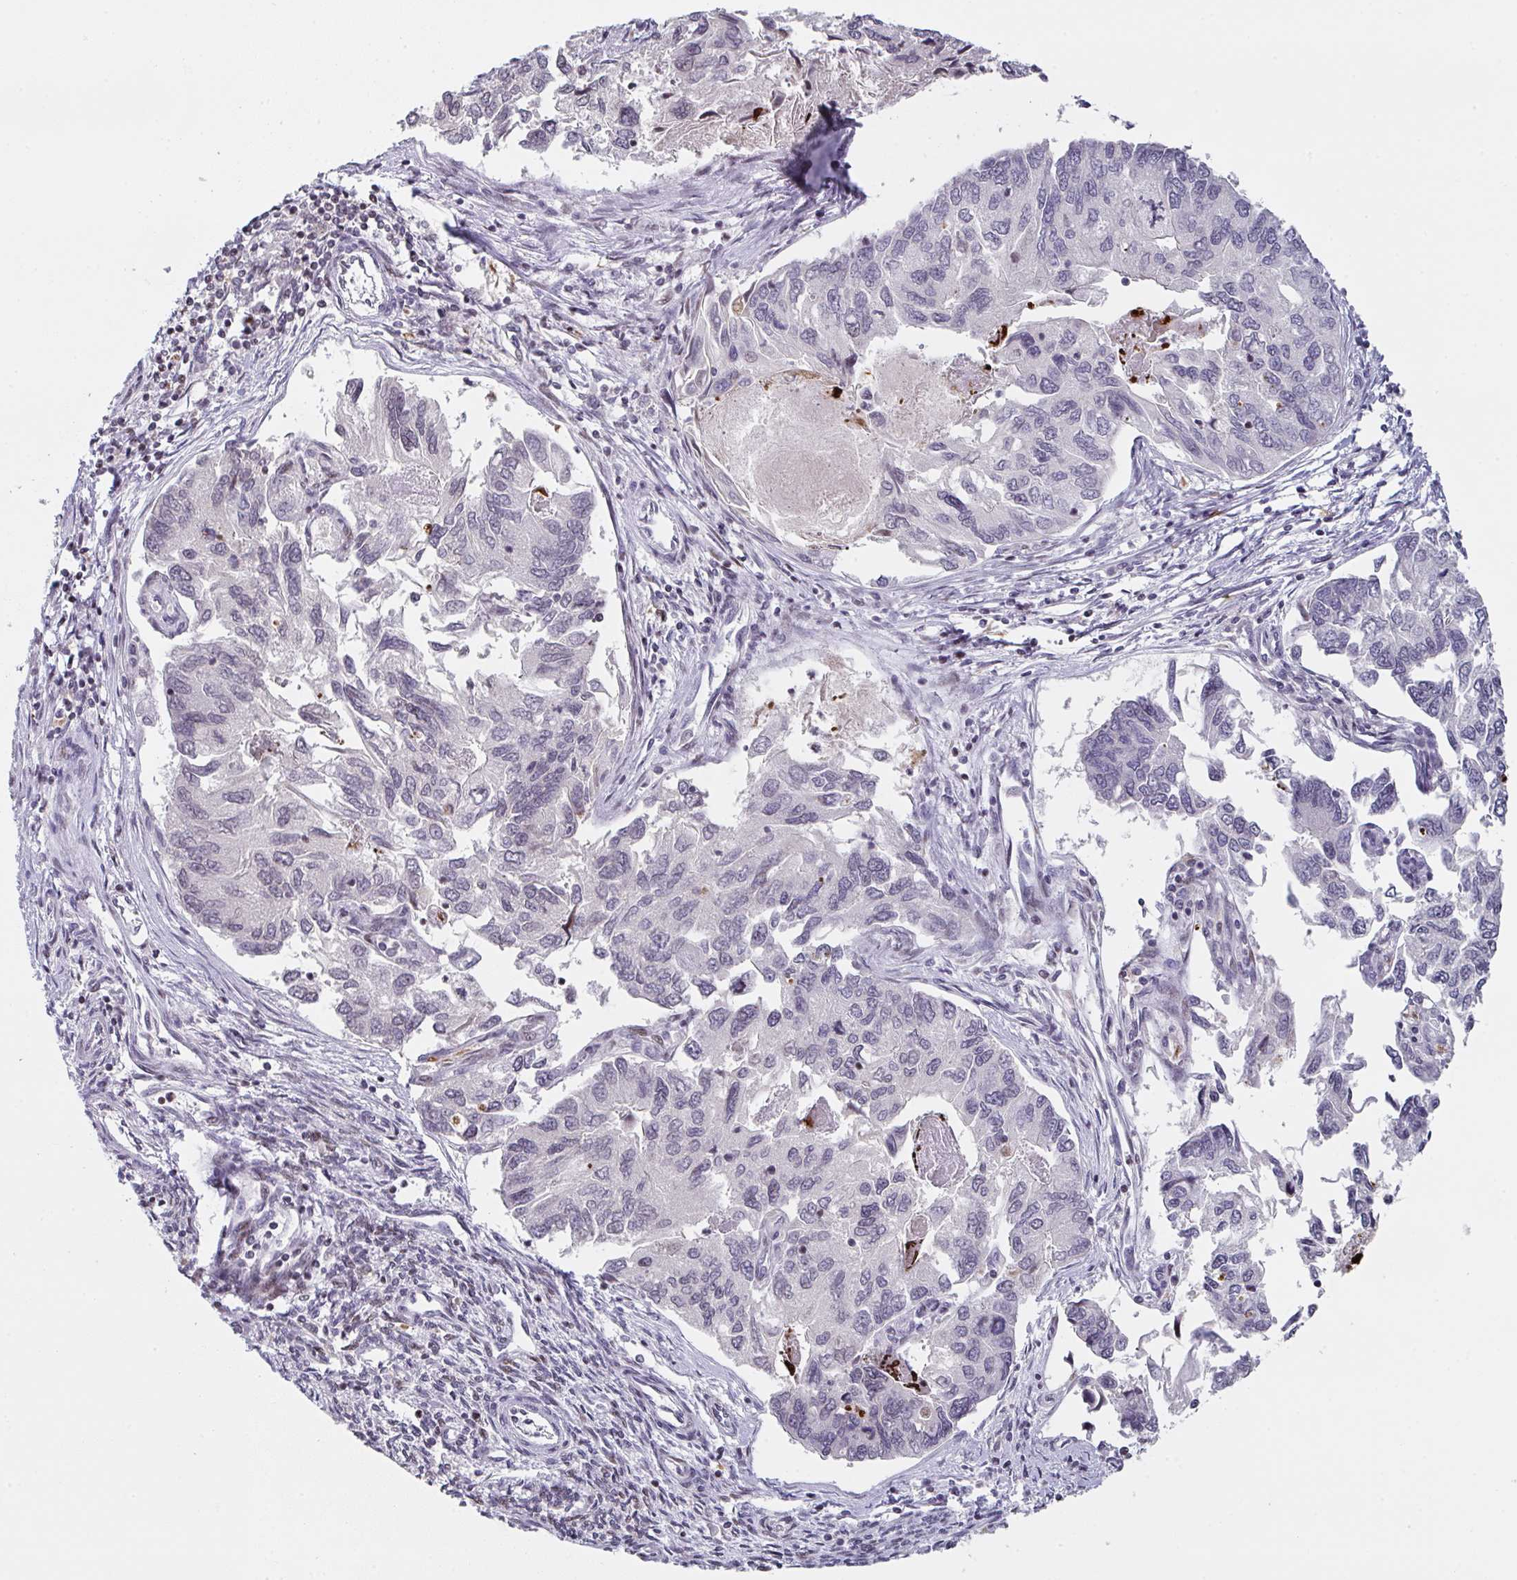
{"staining": {"intensity": "negative", "quantity": "none", "location": "none"}, "tissue": "endometrial cancer", "cell_type": "Tumor cells", "image_type": "cancer", "snomed": [{"axis": "morphology", "description": "Carcinoma, NOS"}, {"axis": "topography", "description": "Uterus"}], "caption": "DAB immunohistochemical staining of endometrial cancer (carcinoma) shows no significant positivity in tumor cells. The staining is performed using DAB brown chromogen with nuclei counter-stained in using hematoxylin.", "gene": "PCDHB8", "patient": {"sex": "female", "age": 76}}